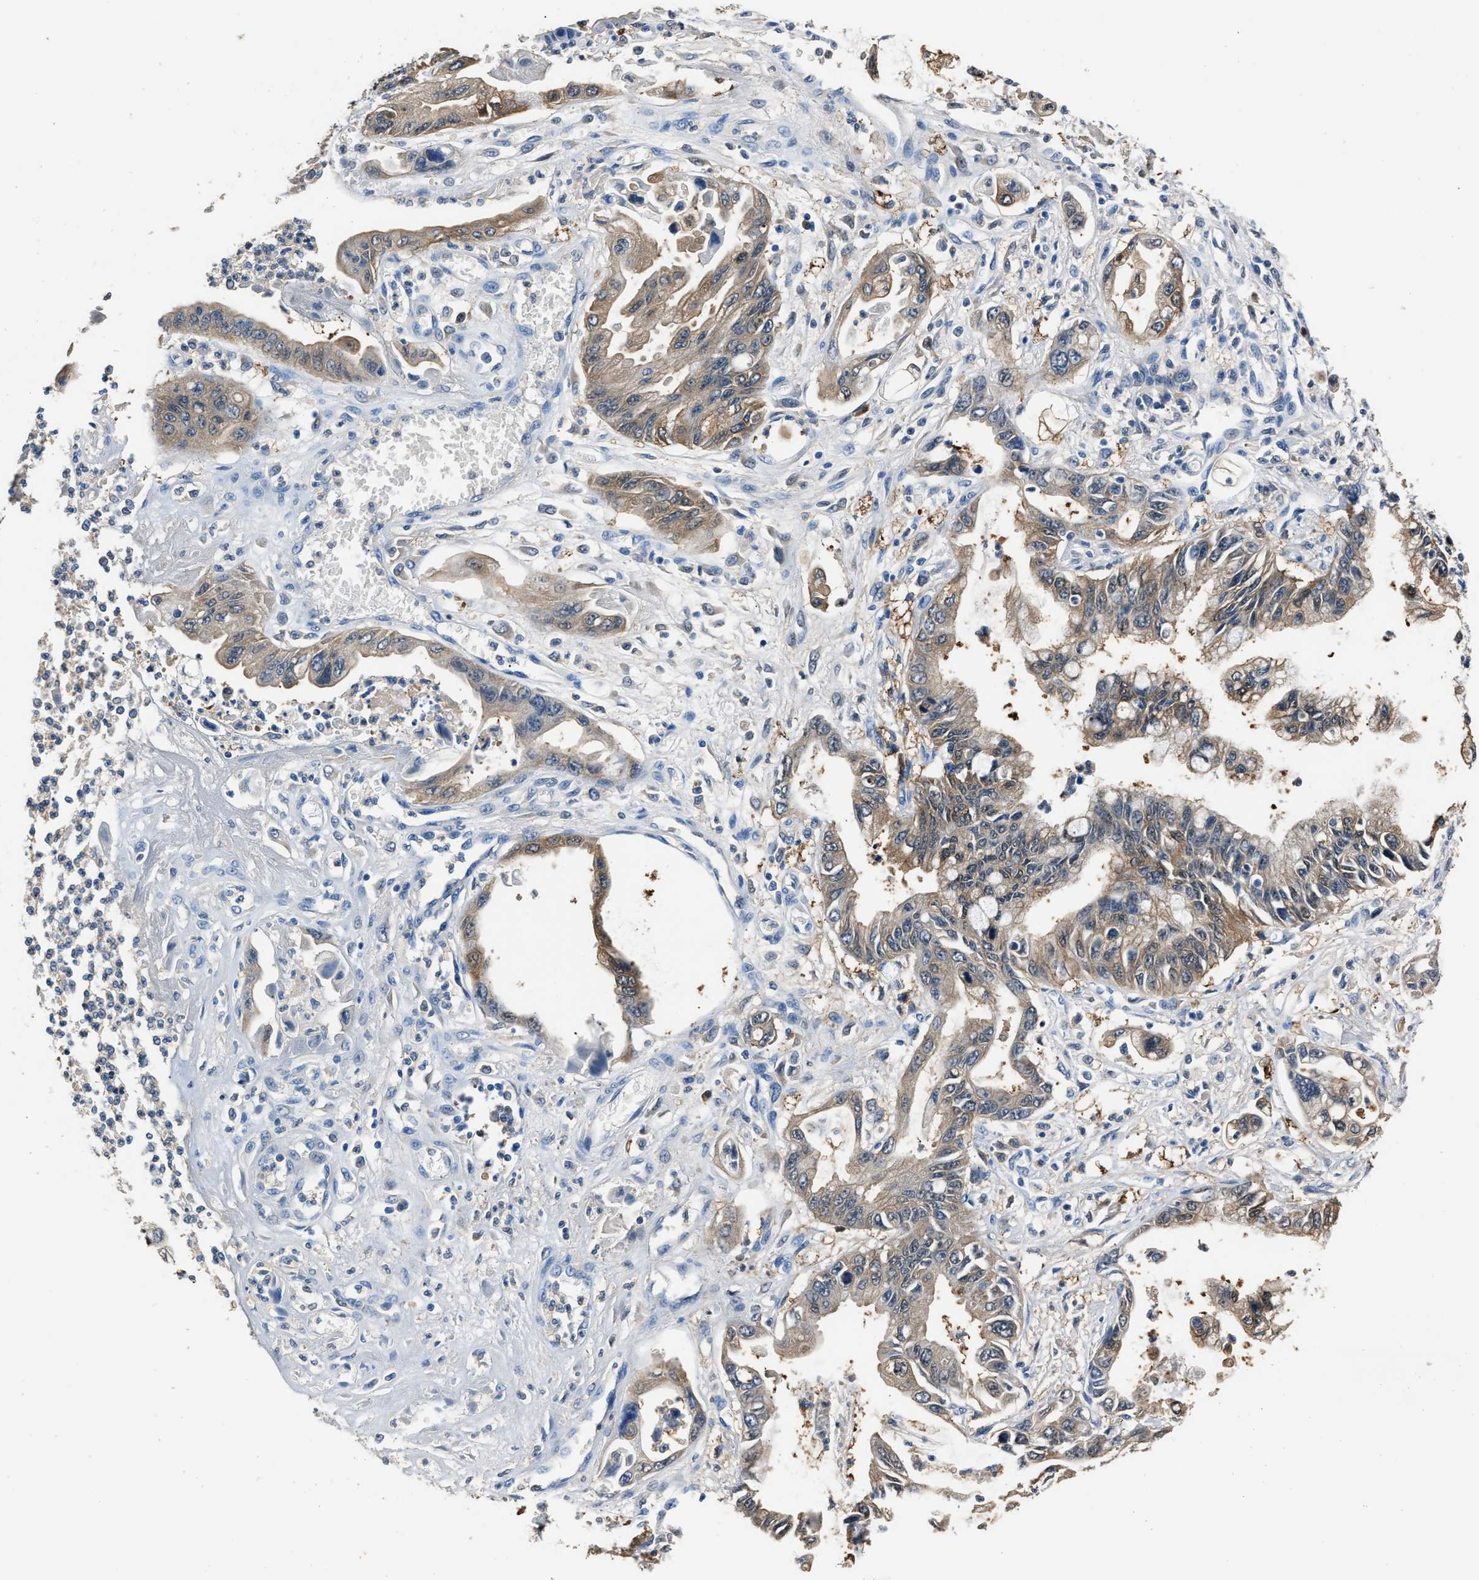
{"staining": {"intensity": "weak", "quantity": ">75%", "location": "cytoplasmic/membranous"}, "tissue": "pancreatic cancer", "cell_type": "Tumor cells", "image_type": "cancer", "snomed": [{"axis": "morphology", "description": "Adenocarcinoma, NOS"}, {"axis": "topography", "description": "Pancreas"}], "caption": "This is an image of immunohistochemistry staining of adenocarcinoma (pancreatic), which shows weak expression in the cytoplasmic/membranous of tumor cells.", "gene": "GSTP1", "patient": {"sex": "male", "age": 56}}